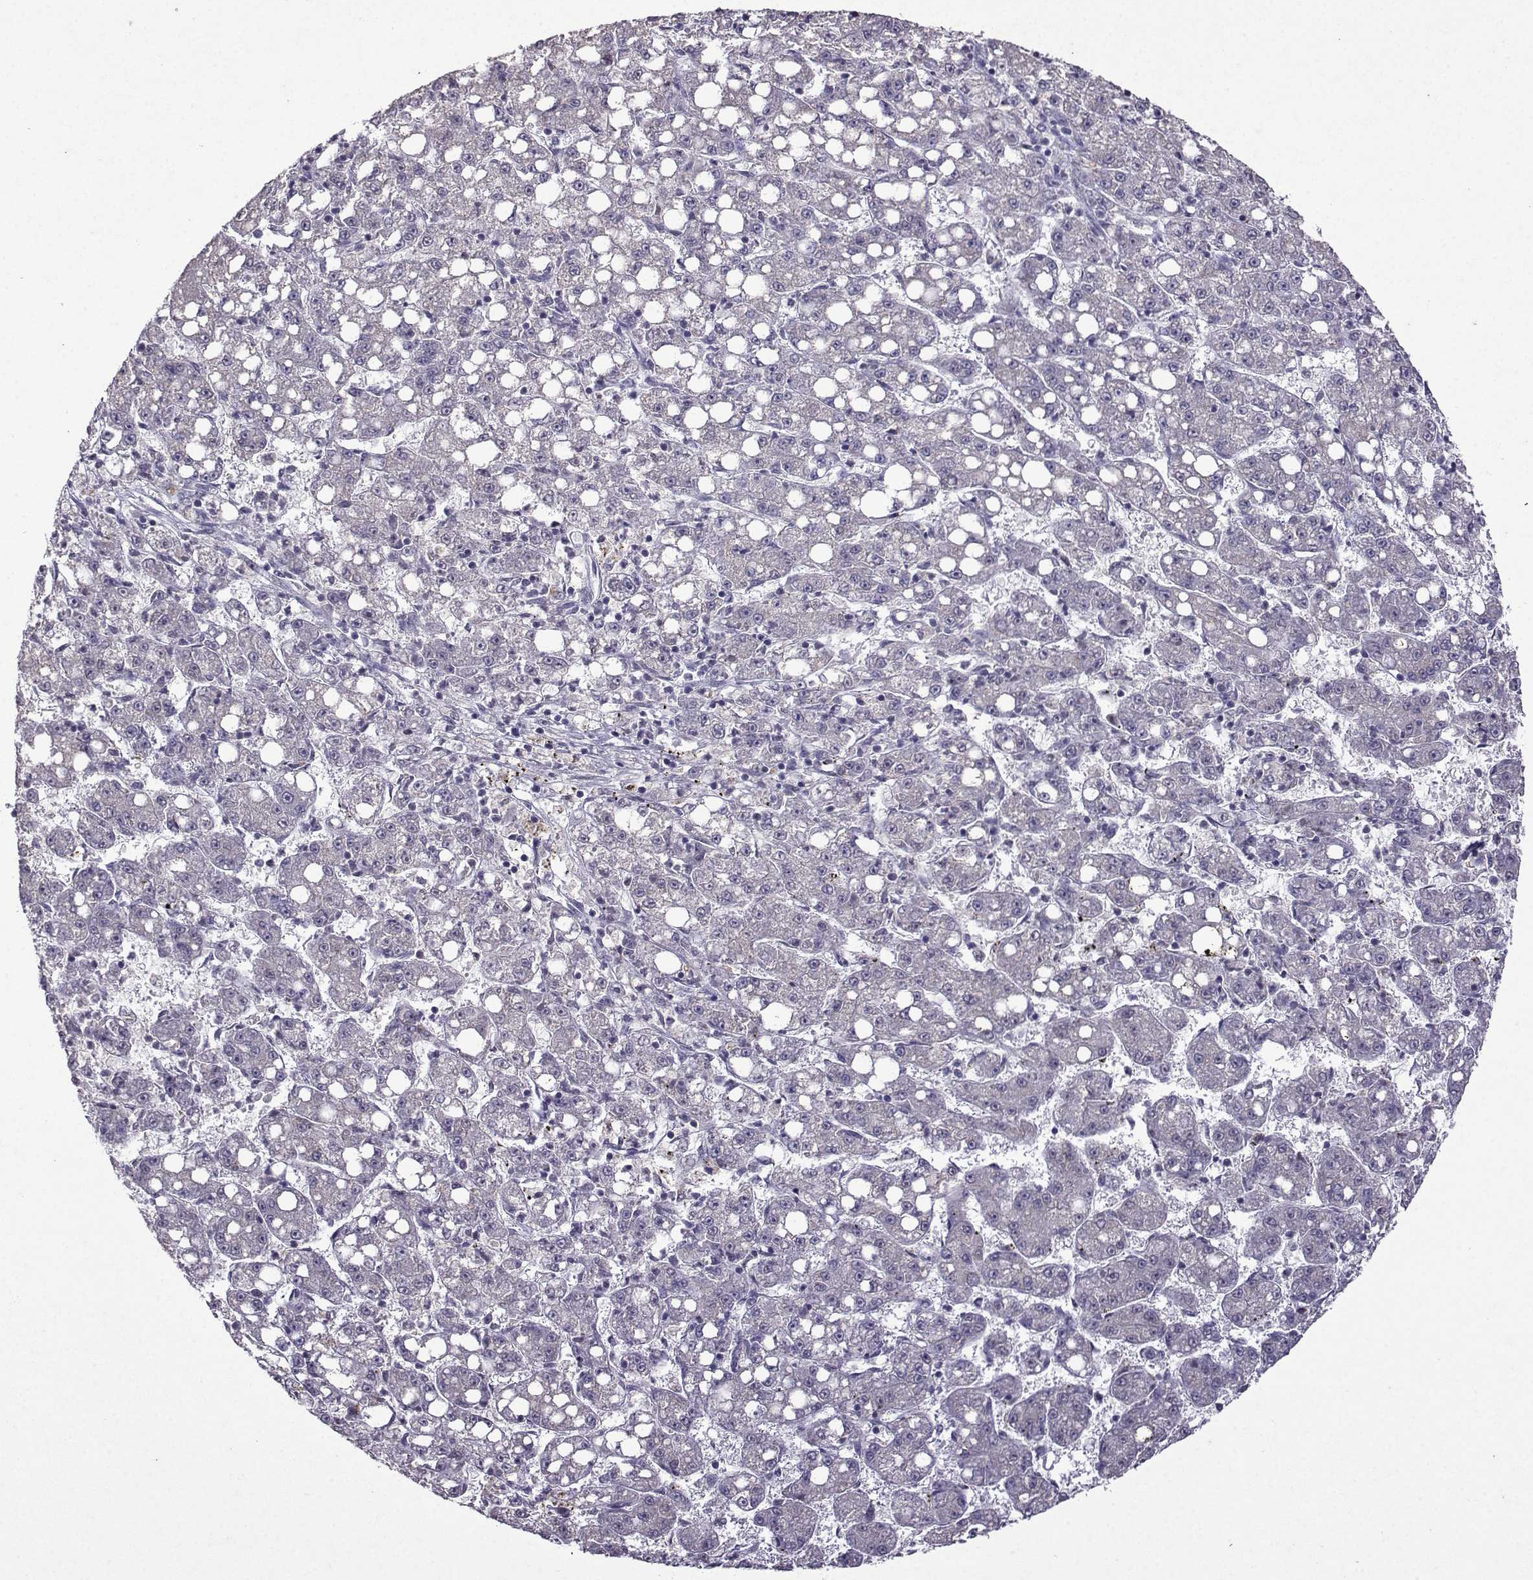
{"staining": {"intensity": "negative", "quantity": "none", "location": "none"}, "tissue": "liver cancer", "cell_type": "Tumor cells", "image_type": "cancer", "snomed": [{"axis": "morphology", "description": "Carcinoma, Hepatocellular, NOS"}, {"axis": "topography", "description": "Liver"}], "caption": "The micrograph reveals no staining of tumor cells in liver hepatocellular carcinoma.", "gene": "CCL28", "patient": {"sex": "female", "age": 65}}